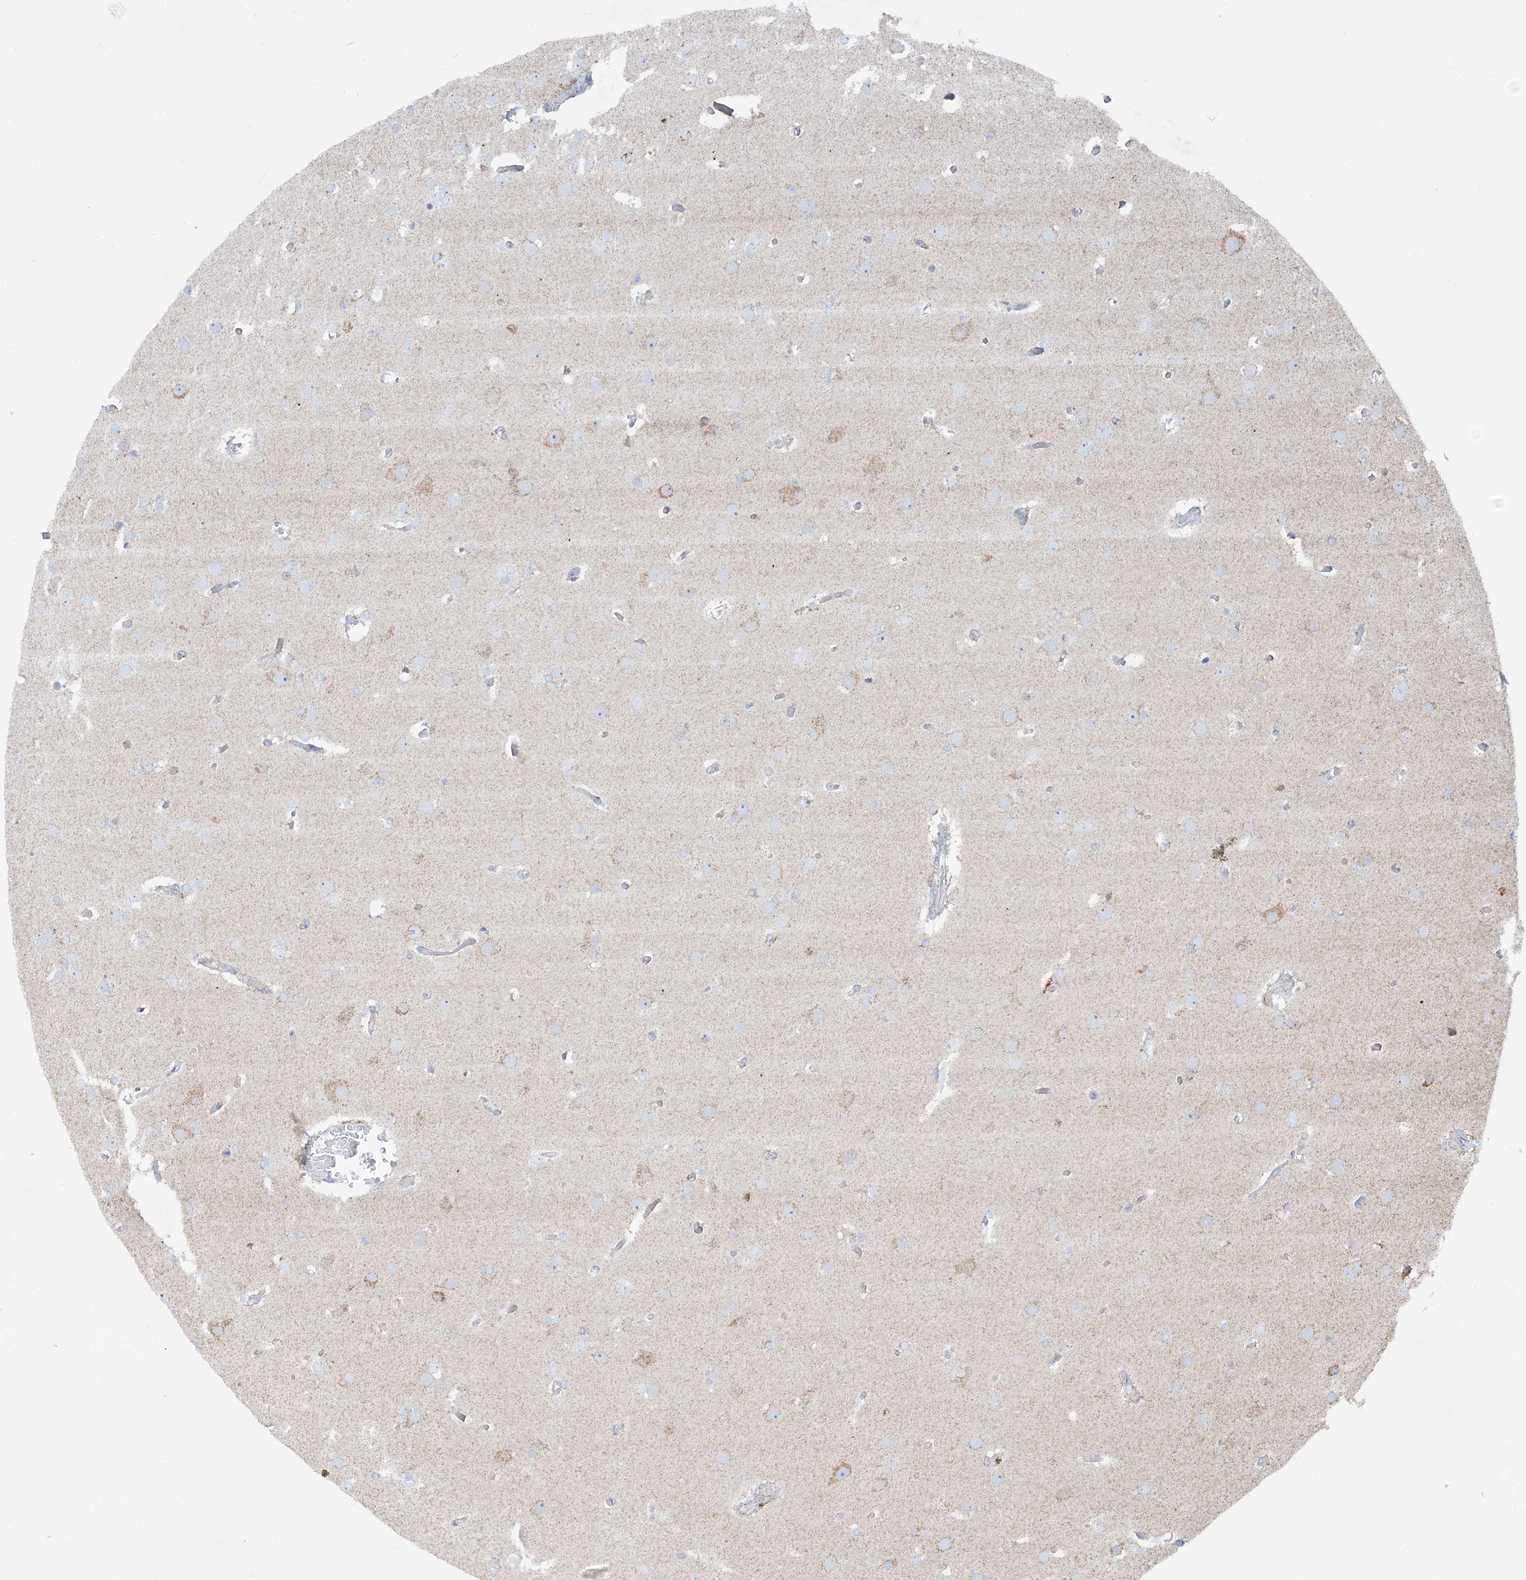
{"staining": {"intensity": "negative", "quantity": "none", "location": "none"}, "tissue": "glioma", "cell_type": "Tumor cells", "image_type": "cancer", "snomed": [{"axis": "morphology", "description": "Glioma, malignant, High grade"}, {"axis": "topography", "description": "Cerebral cortex"}], "caption": "High power microscopy image of an immunohistochemistry (IHC) photomicrograph of malignant glioma (high-grade), revealing no significant positivity in tumor cells.", "gene": "BEND4", "patient": {"sex": "female", "age": 36}}